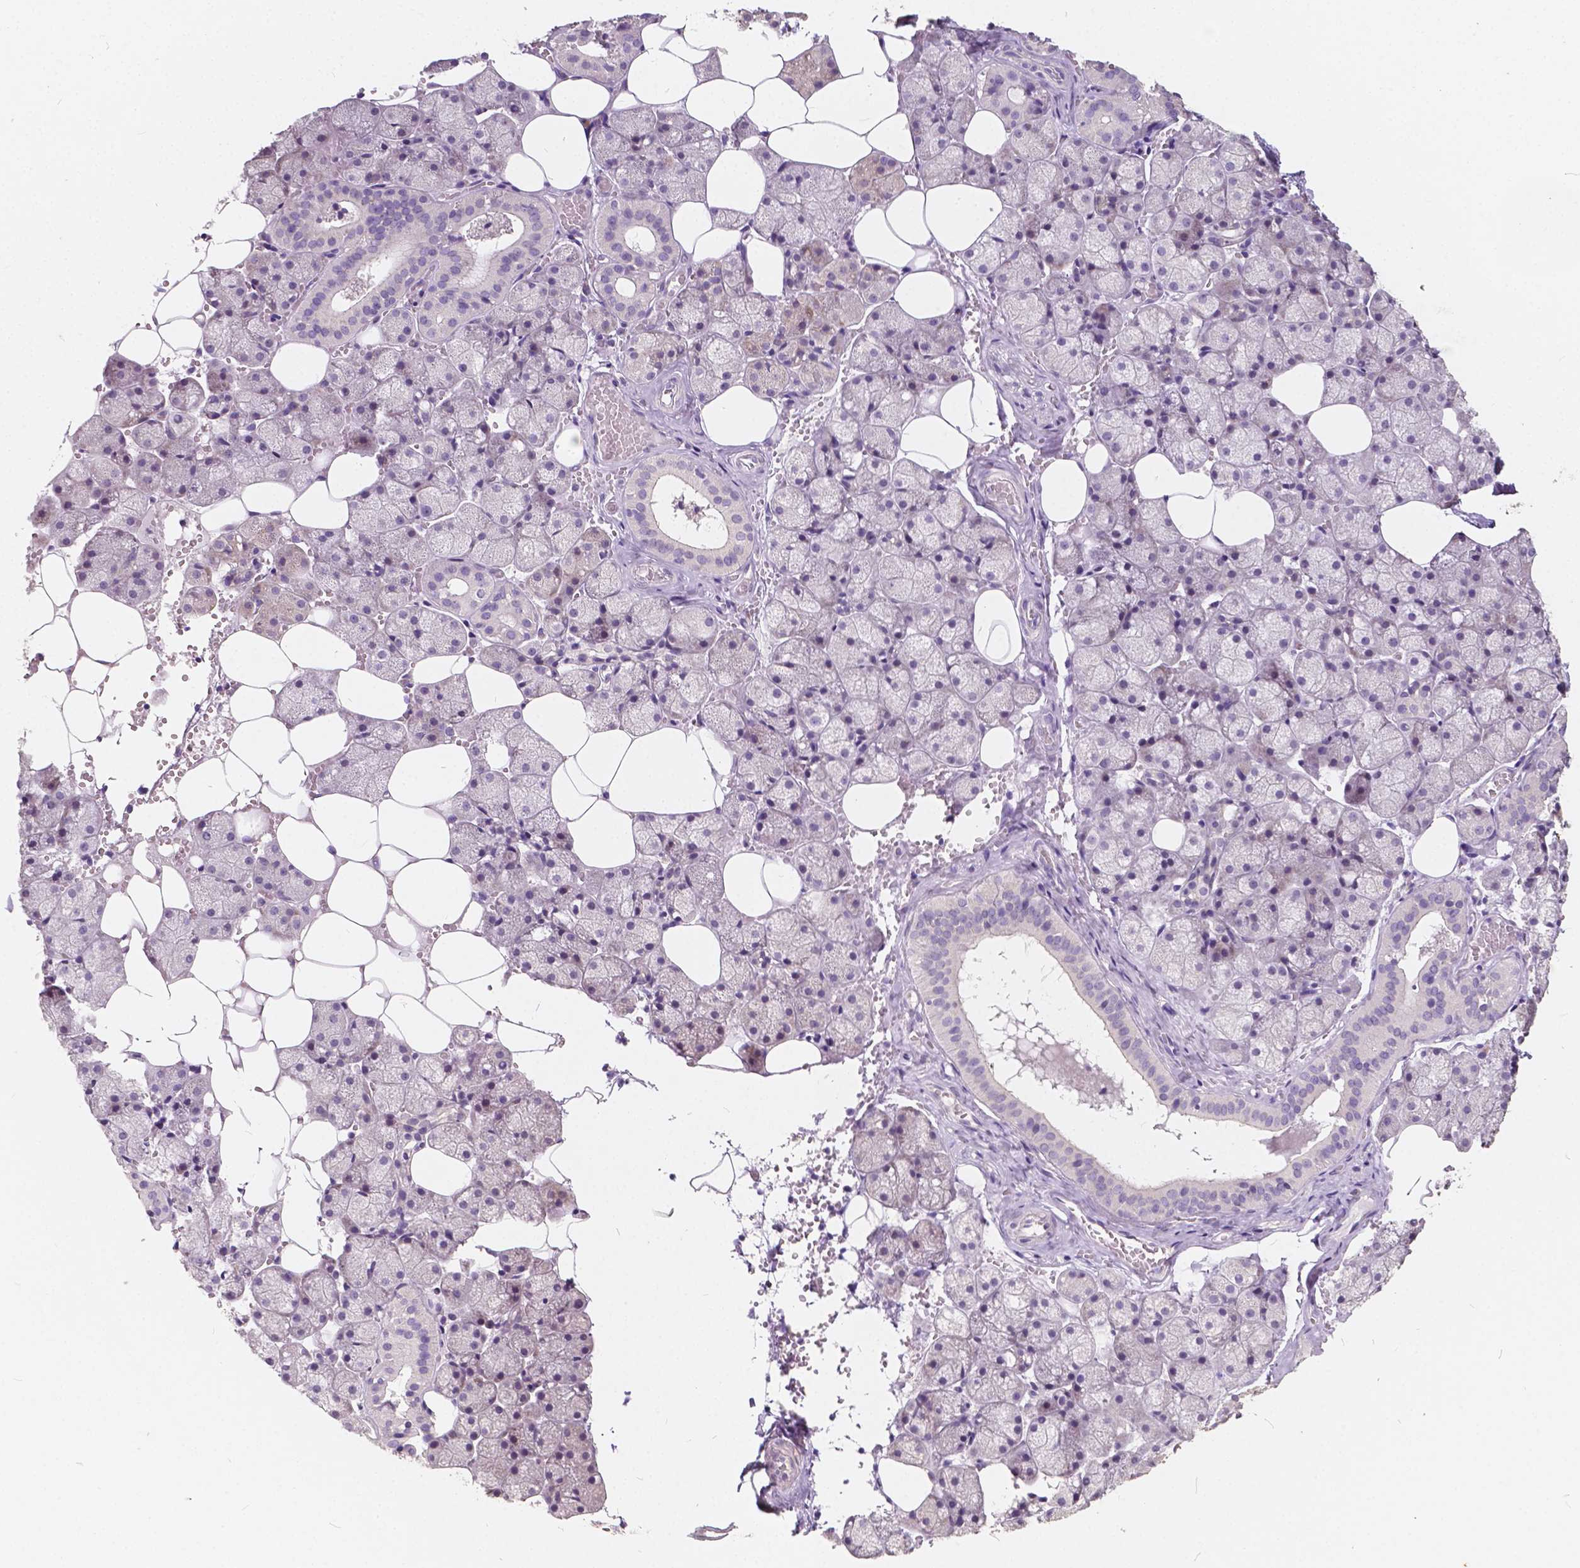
{"staining": {"intensity": "weak", "quantity": "<25%", "location": "cytoplasmic/membranous"}, "tissue": "salivary gland", "cell_type": "Glandular cells", "image_type": "normal", "snomed": [{"axis": "morphology", "description": "Normal tissue, NOS"}, {"axis": "topography", "description": "Salivary gland"}], "caption": "Immunohistochemistry of normal human salivary gland reveals no staining in glandular cells. (Stains: DAB (3,3'-diaminobenzidine) immunohistochemistry with hematoxylin counter stain, Microscopy: brightfield microscopy at high magnification).", "gene": "SLC7A8", "patient": {"sex": "male", "age": 38}}